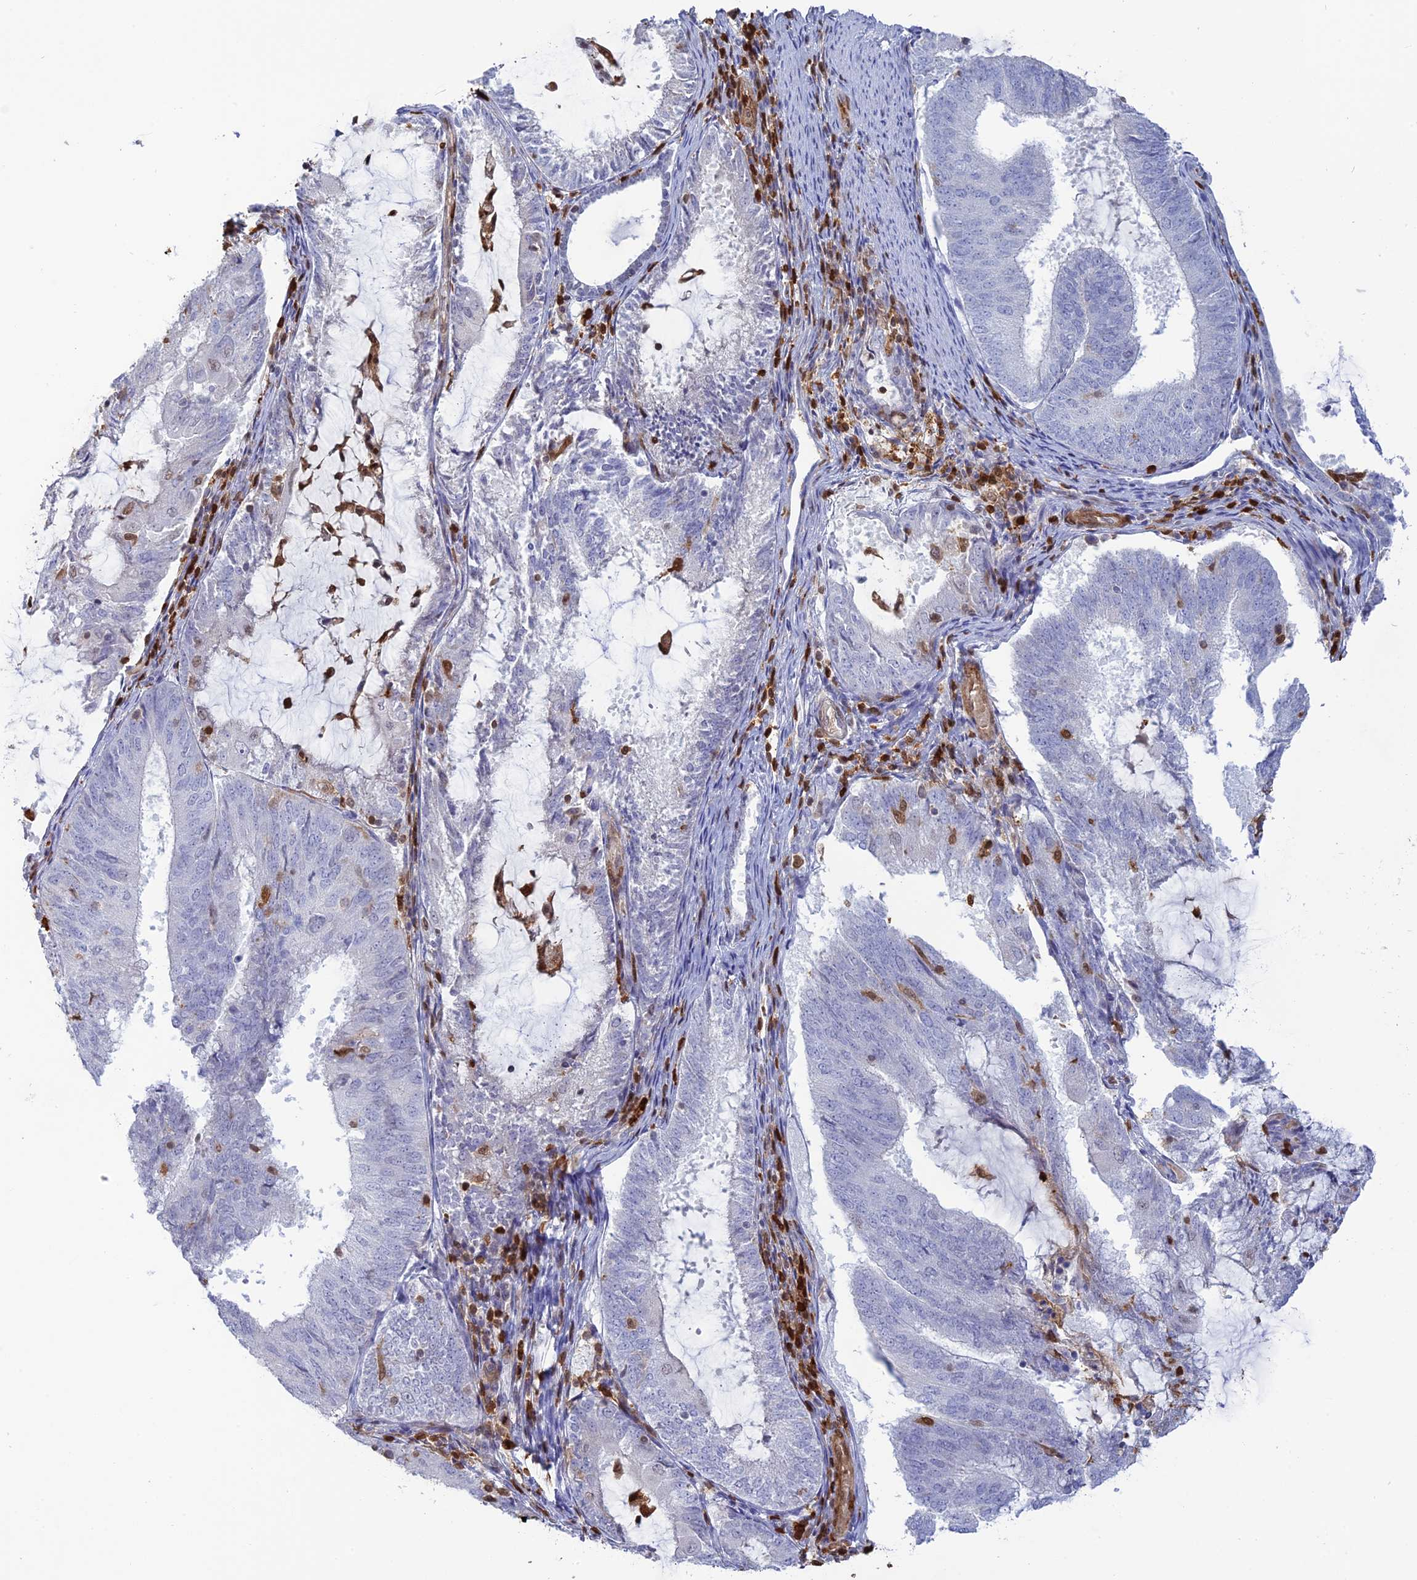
{"staining": {"intensity": "negative", "quantity": "none", "location": "none"}, "tissue": "endometrial cancer", "cell_type": "Tumor cells", "image_type": "cancer", "snomed": [{"axis": "morphology", "description": "Adenocarcinoma, NOS"}, {"axis": "topography", "description": "Endometrium"}], "caption": "Image shows no significant protein expression in tumor cells of endometrial adenocarcinoma.", "gene": "PGBD4", "patient": {"sex": "female", "age": 81}}